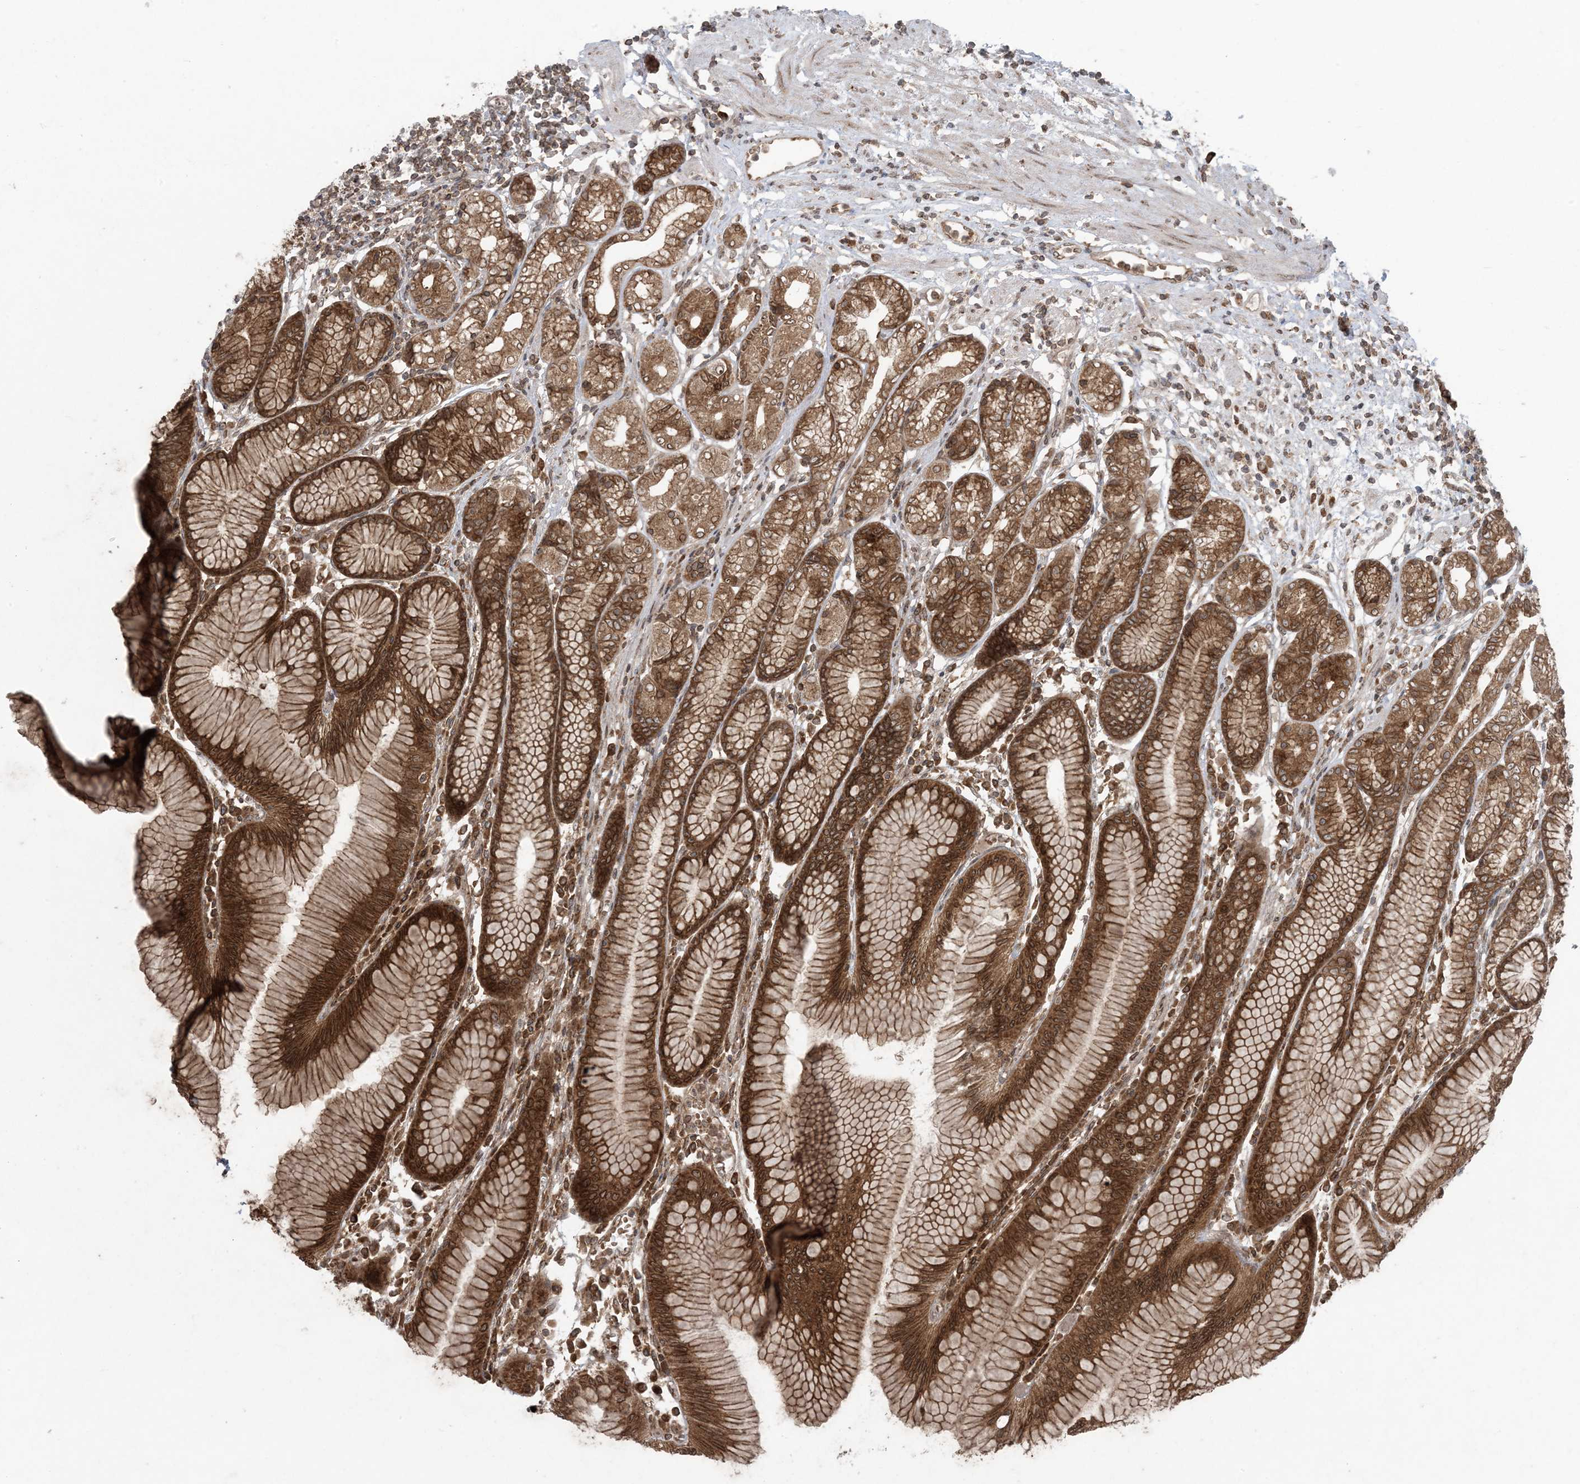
{"staining": {"intensity": "strong", "quantity": ">75%", "location": "cytoplasmic/membranous,nuclear"}, "tissue": "stomach", "cell_type": "Glandular cells", "image_type": "normal", "snomed": [{"axis": "morphology", "description": "Normal tissue, NOS"}, {"axis": "topography", "description": "Stomach"}], "caption": "Immunohistochemical staining of normal stomach reveals strong cytoplasmic/membranous,nuclear protein positivity in approximately >75% of glandular cells.", "gene": "DDX19B", "patient": {"sex": "female", "age": 57}}